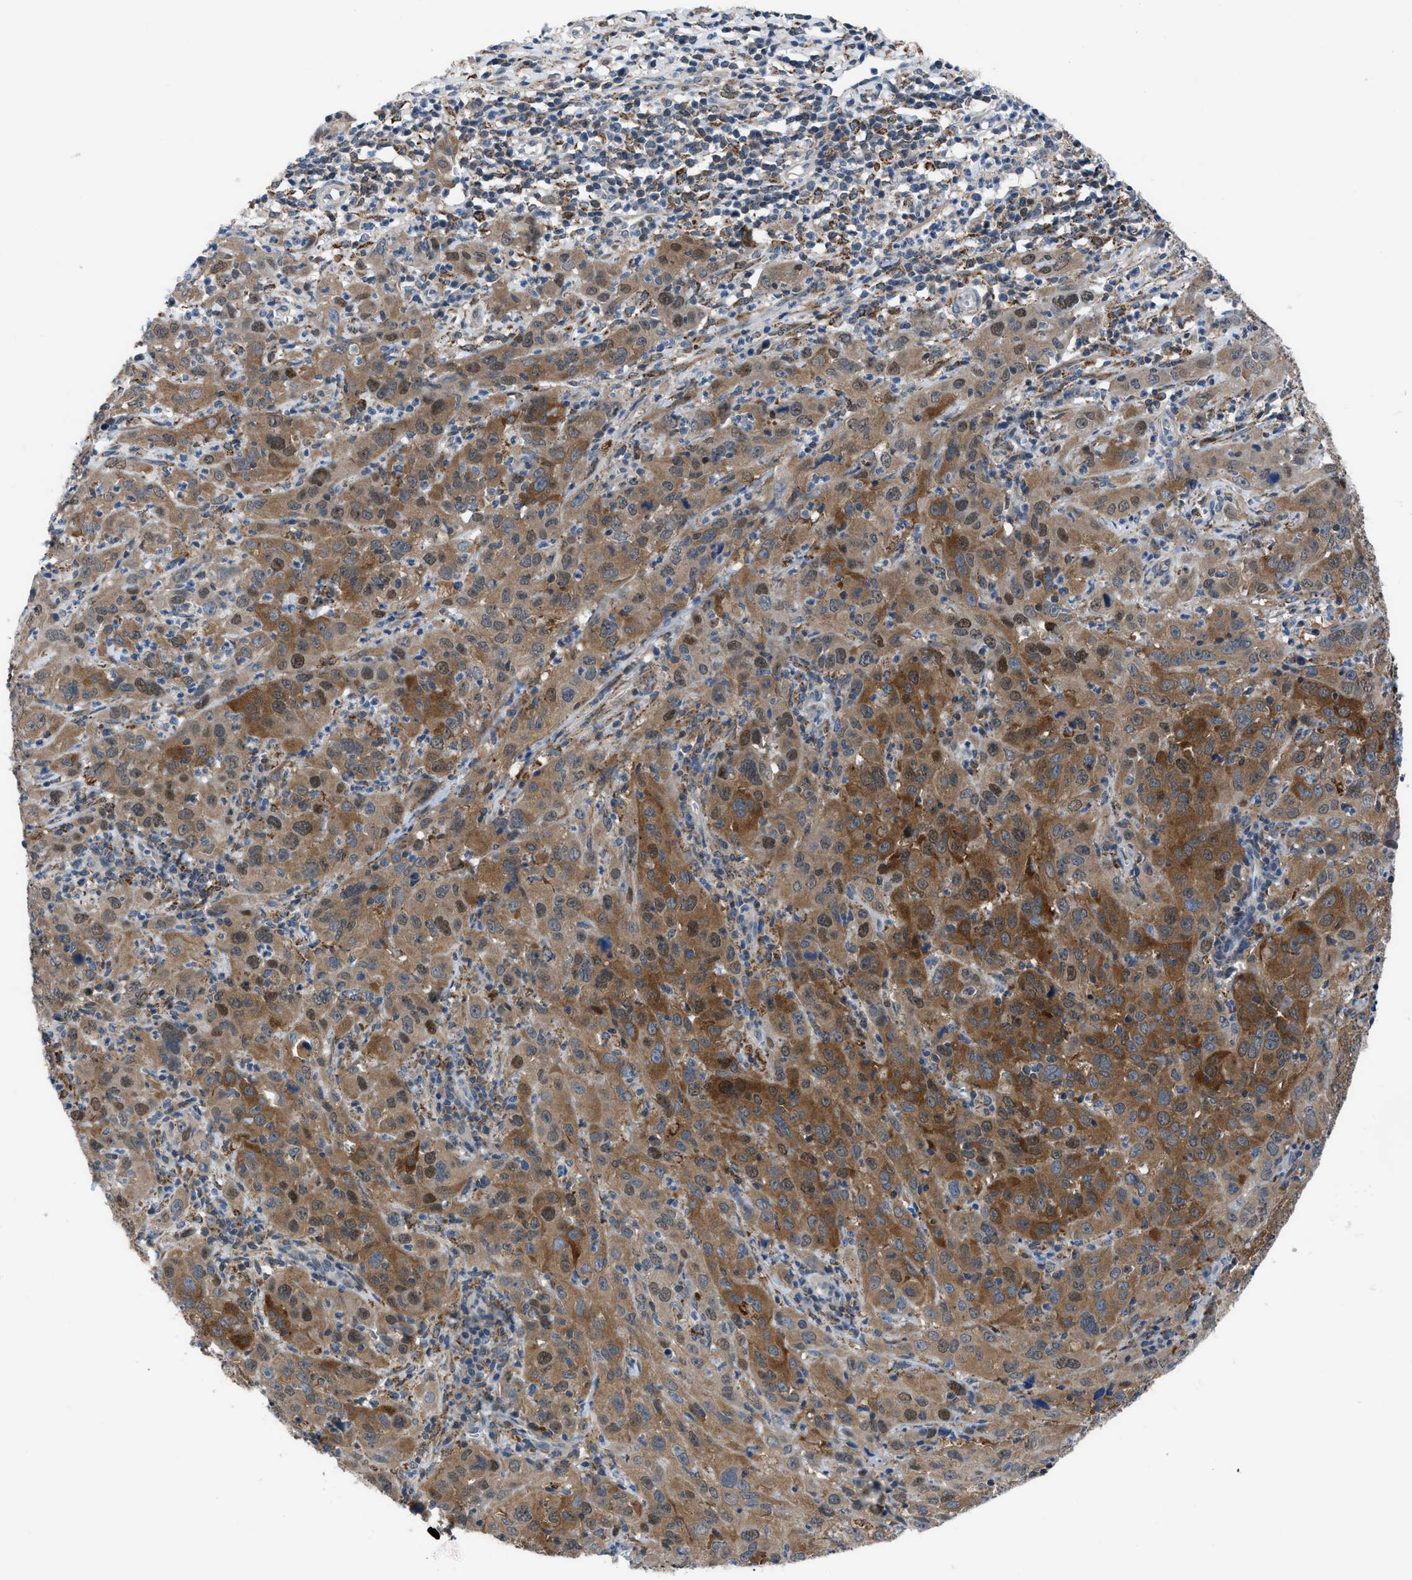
{"staining": {"intensity": "moderate", "quantity": ">75%", "location": "cytoplasmic/membranous,nuclear"}, "tissue": "cervical cancer", "cell_type": "Tumor cells", "image_type": "cancer", "snomed": [{"axis": "morphology", "description": "Squamous cell carcinoma, NOS"}, {"axis": "topography", "description": "Cervix"}], "caption": "This image displays IHC staining of cervical cancer (squamous cell carcinoma), with medium moderate cytoplasmic/membranous and nuclear expression in about >75% of tumor cells.", "gene": "TMEM45B", "patient": {"sex": "female", "age": 32}}